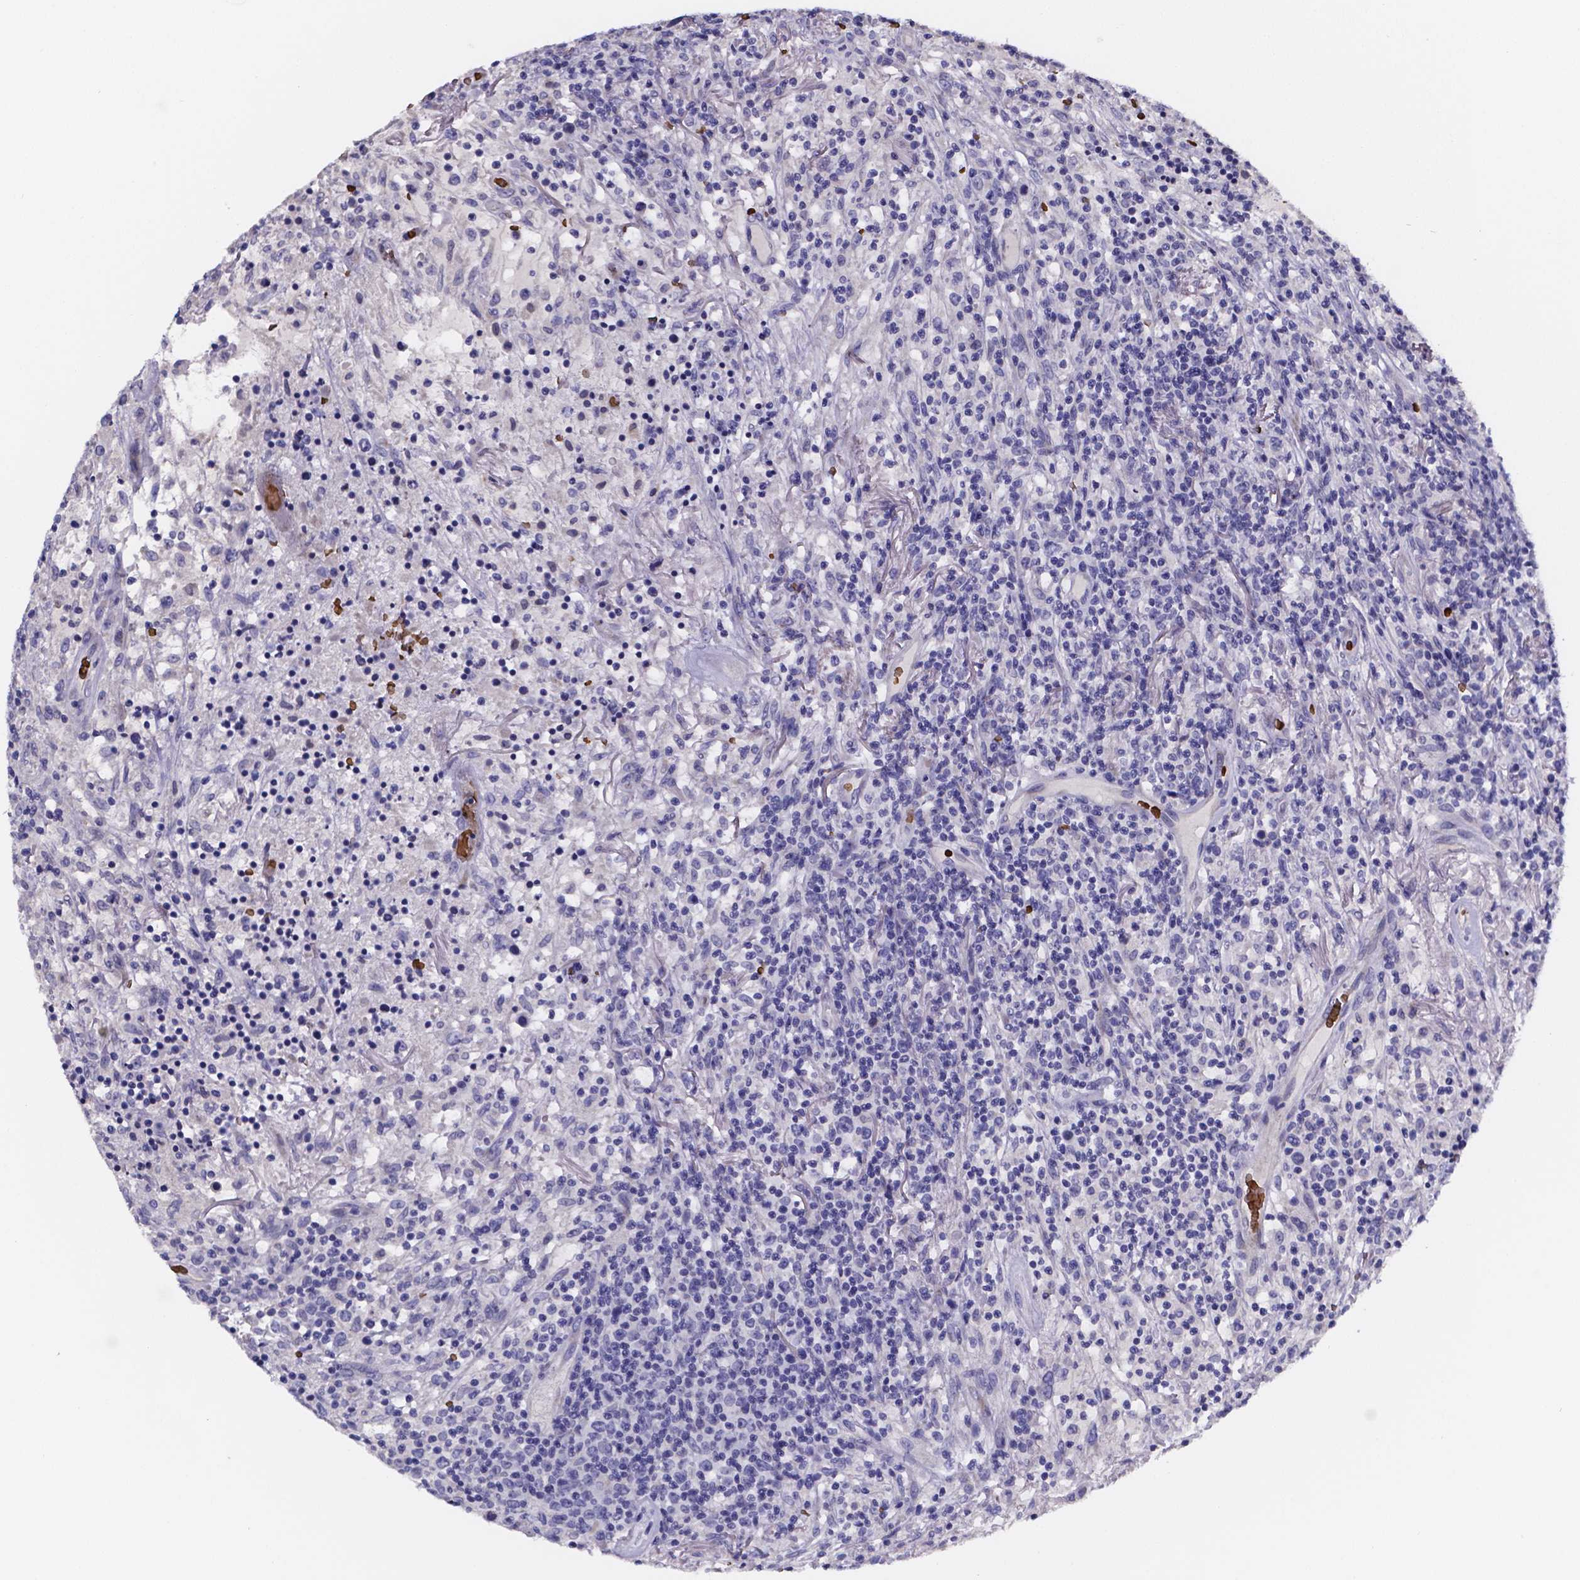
{"staining": {"intensity": "negative", "quantity": "none", "location": "none"}, "tissue": "lymphoma", "cell_type": "Tumor cells", "image_type": "cancer", "snomed": [{"axis": "morphology", "description": "Malignant lymphoma, non-Hodgkin's type, High grade"}, {"axis": "topography", "description": "Lung"}], "caption": "Immunohistochemistry (IHC) photomicrograph of neoplastic tissue: lymphoma stained with DAB displays no significant protein staining in tumor cells.", "gene": "GABRA3", "patient": {"sex": "male", "age": 79}}